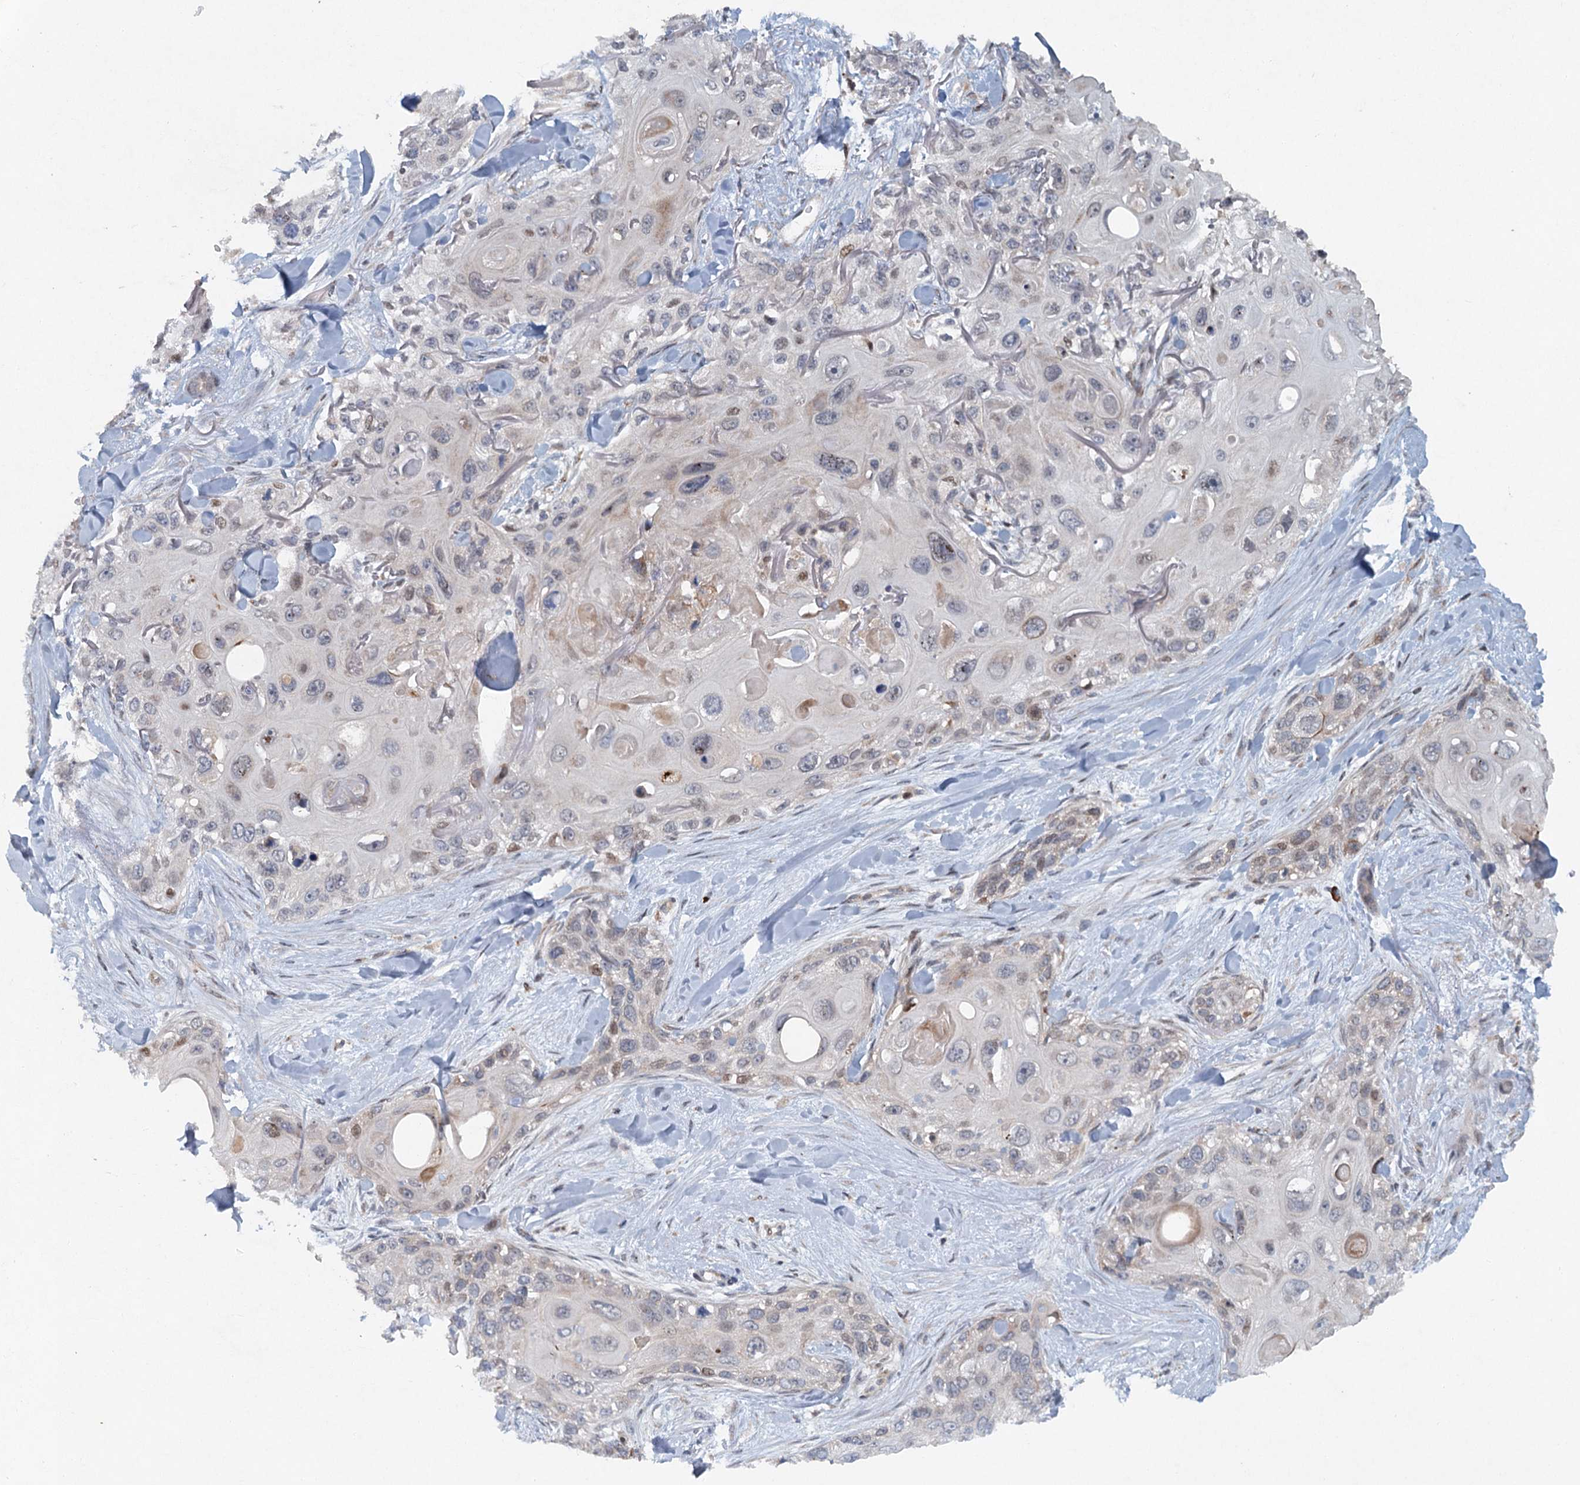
{"staining": {"intensity": "negative", "quantity": "none", "location": "none"}, "tissue": "skin cancer", "cell_type": "Tumor cells", "image_type": "cancer", "snomed": [{"axis": "morphology", "description": "Normal tissue, NOS"}, {"axis": "morphology", "description": "Squamous cell carcinoma, NOS"}, {"axis": "topography", "description": "Skin"}], "caption": "There is no significant expression in tumor cells of skin squamous cell carcinoma.", "gene": "SRPX2", "patient": {"sex": "male", "age": 72}}